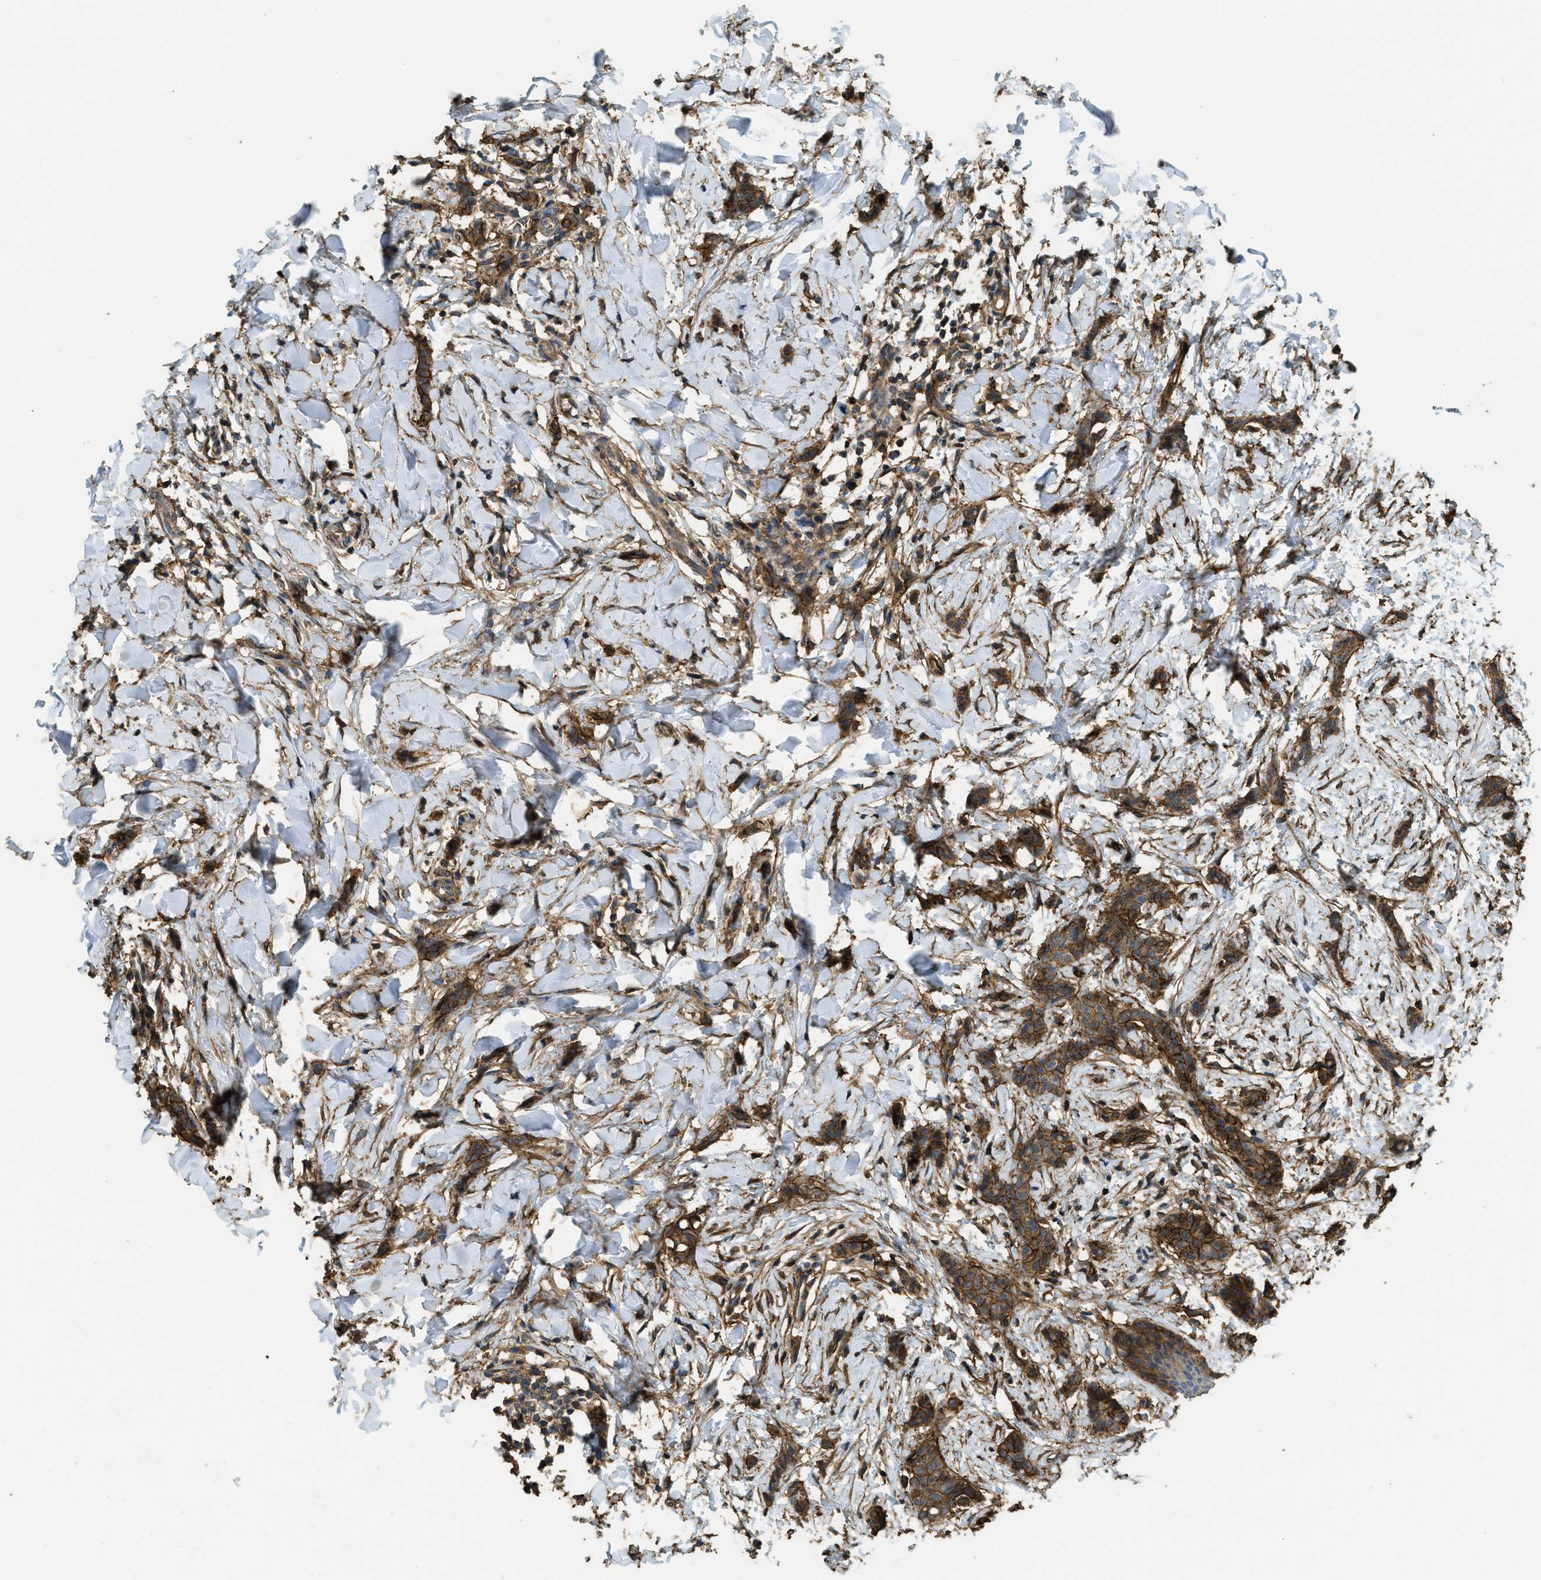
{"staining": {"intensity": "strong", "quantity": ">75%", "location": "cytoplasmic/membranous"}, "tissue": "breast cancer", "cell_type": "Tumor cells", "image_type": "cancer", "snomed": [{"axis": "morphology", "description": "Lobular carcinoma"}, {"axis": "topography", "description": "Skin"}, {"axis": "topography", "description": "Breast"}], "caption": "This is an image of IHC staining of lobular carcinoma (breast), which shows strong expression in the cytoplasmic/membranous of tumor cells.", "gene": "CD276", "patient": {"sex": "female", "age": 46}}